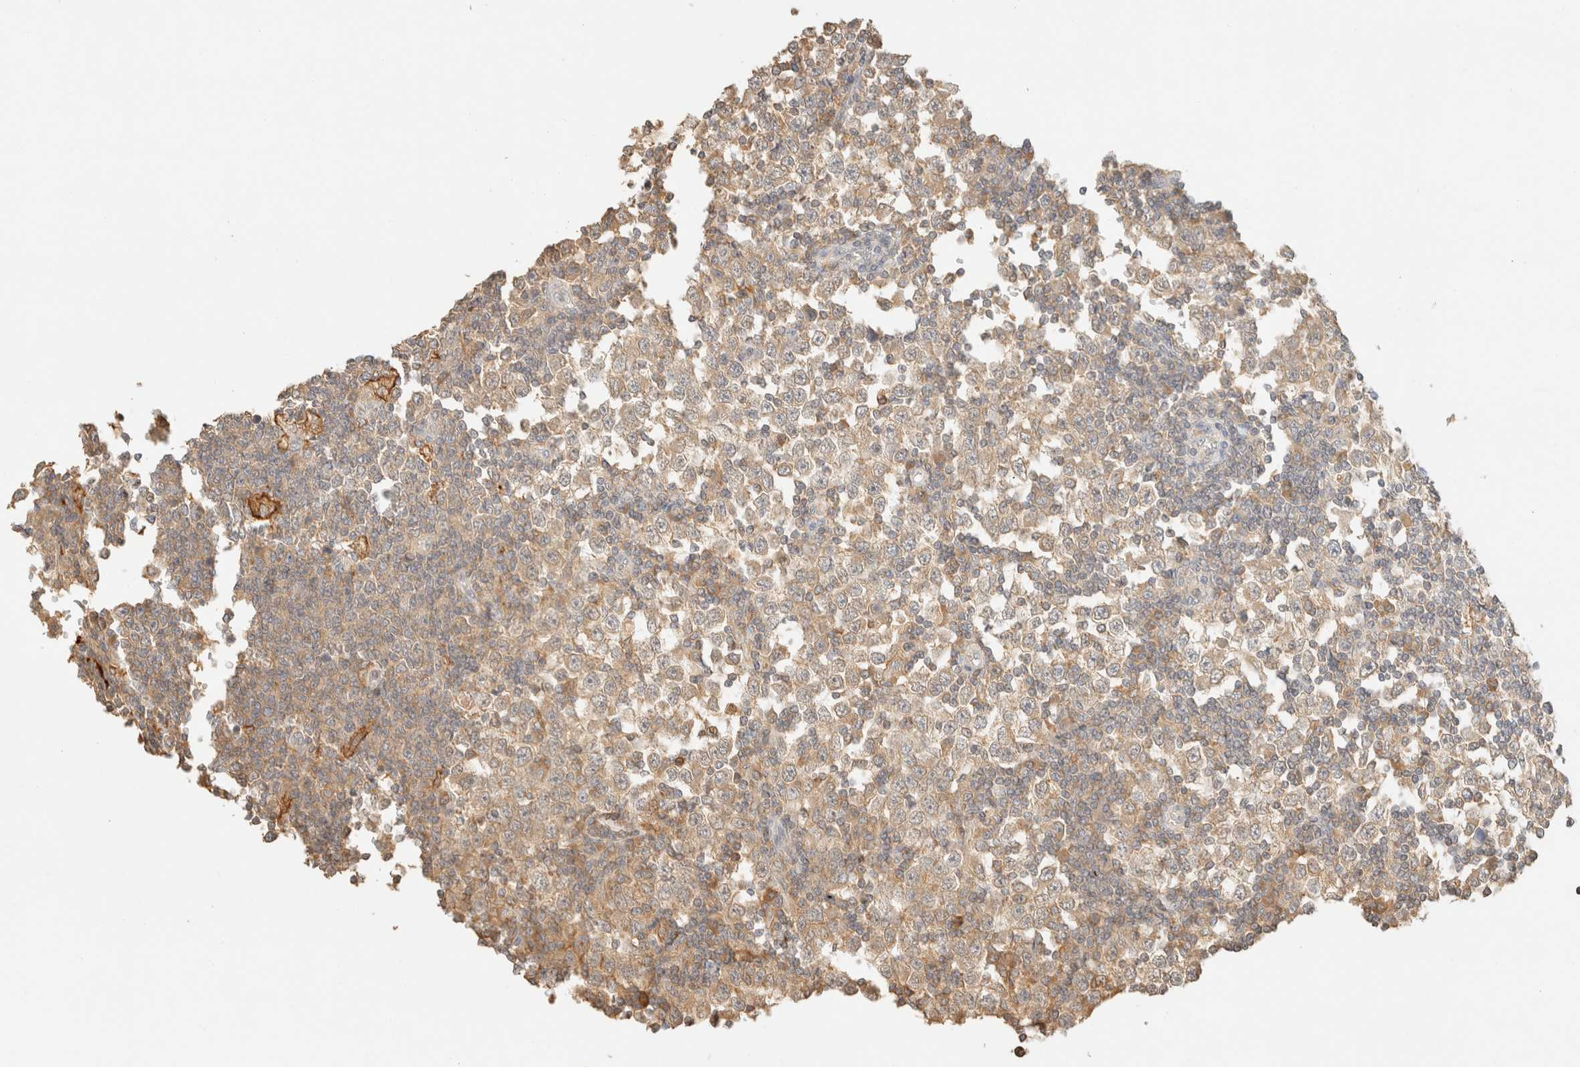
{"staining": {"intensity": "weak", "quantity": ">75%", "location": "cytoplasmic/membranous"}, "tissue": "testis cancer", "cell_type": "Tumor cells", "image_type": "cancer", "snomed": [{"axis": "morphology", "description": "Seminoma, NOS"}, {"axis": "topography", "description": "Testis"}], "caption": "Immunohistochemistry (IHC) histopathology image of testis cancer stained for a protein (brown), which demonstrates low levels of weak cytoplasmic/membranous staining in approximately >75% of tumor cells.", "gene": "TIMD4", "patient": {"sex": "male", "age": 65}}